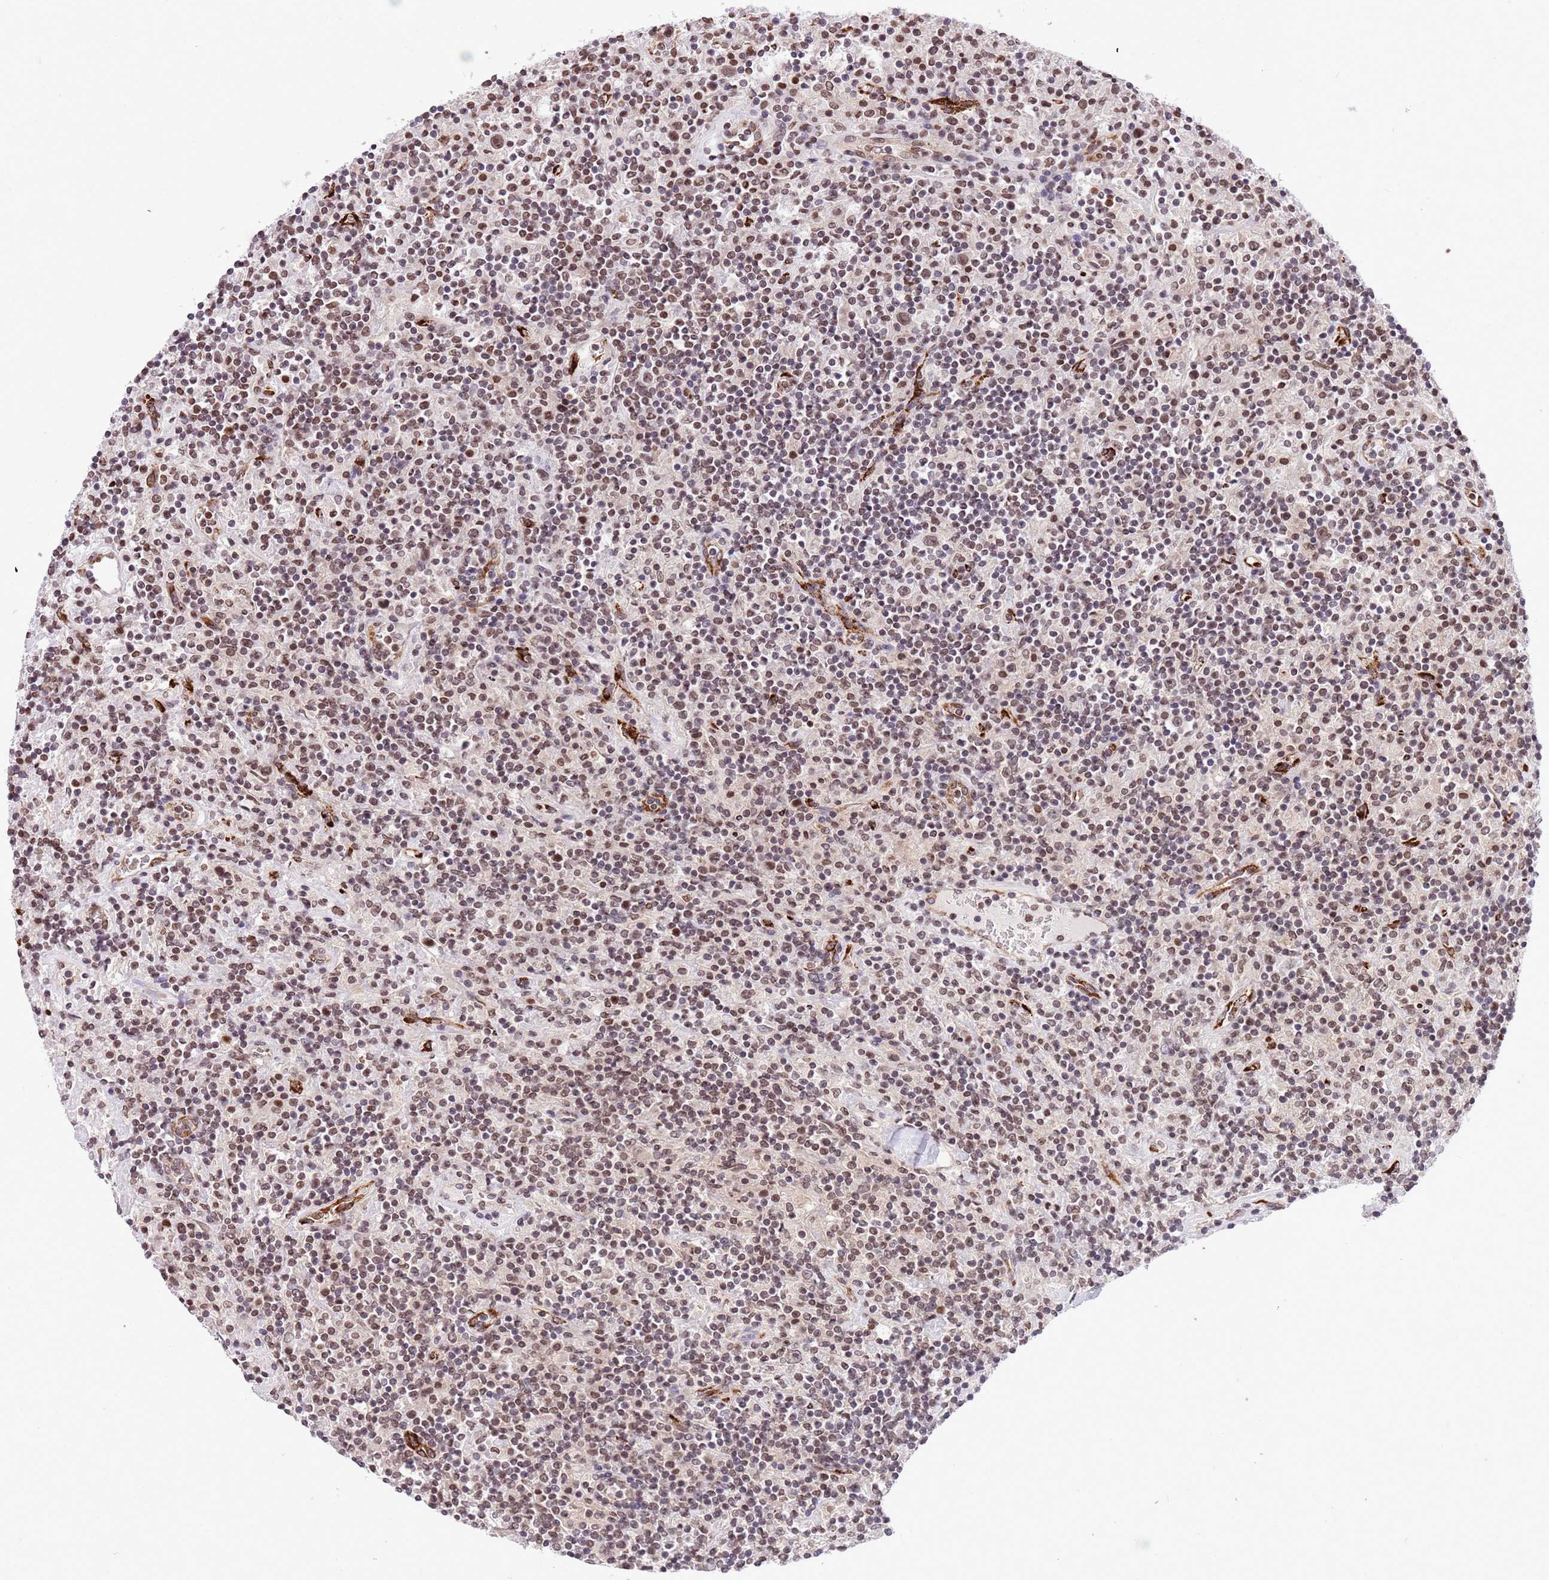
{"staining": {"intensity": "weak", "quantity": ">75%", "location": "nuclear"}, "tissue": "lymphoma", "cell_type": "Tumor cells", "image_type": "cancer", "snomed": [{"axis": "morphology", "description": "Hodgkin's disease, NOS"}, {"axis": "topography", "description": "Lymph node"}], "caption": "This photomicrograph exhibits immunohistochemistry staining of Hodgkin's disease, with low weak nuclear positivity in approximately >75% of tumor cells.", "gene": "NRIP1", "patient": {"sex": "male", "age": 70}}